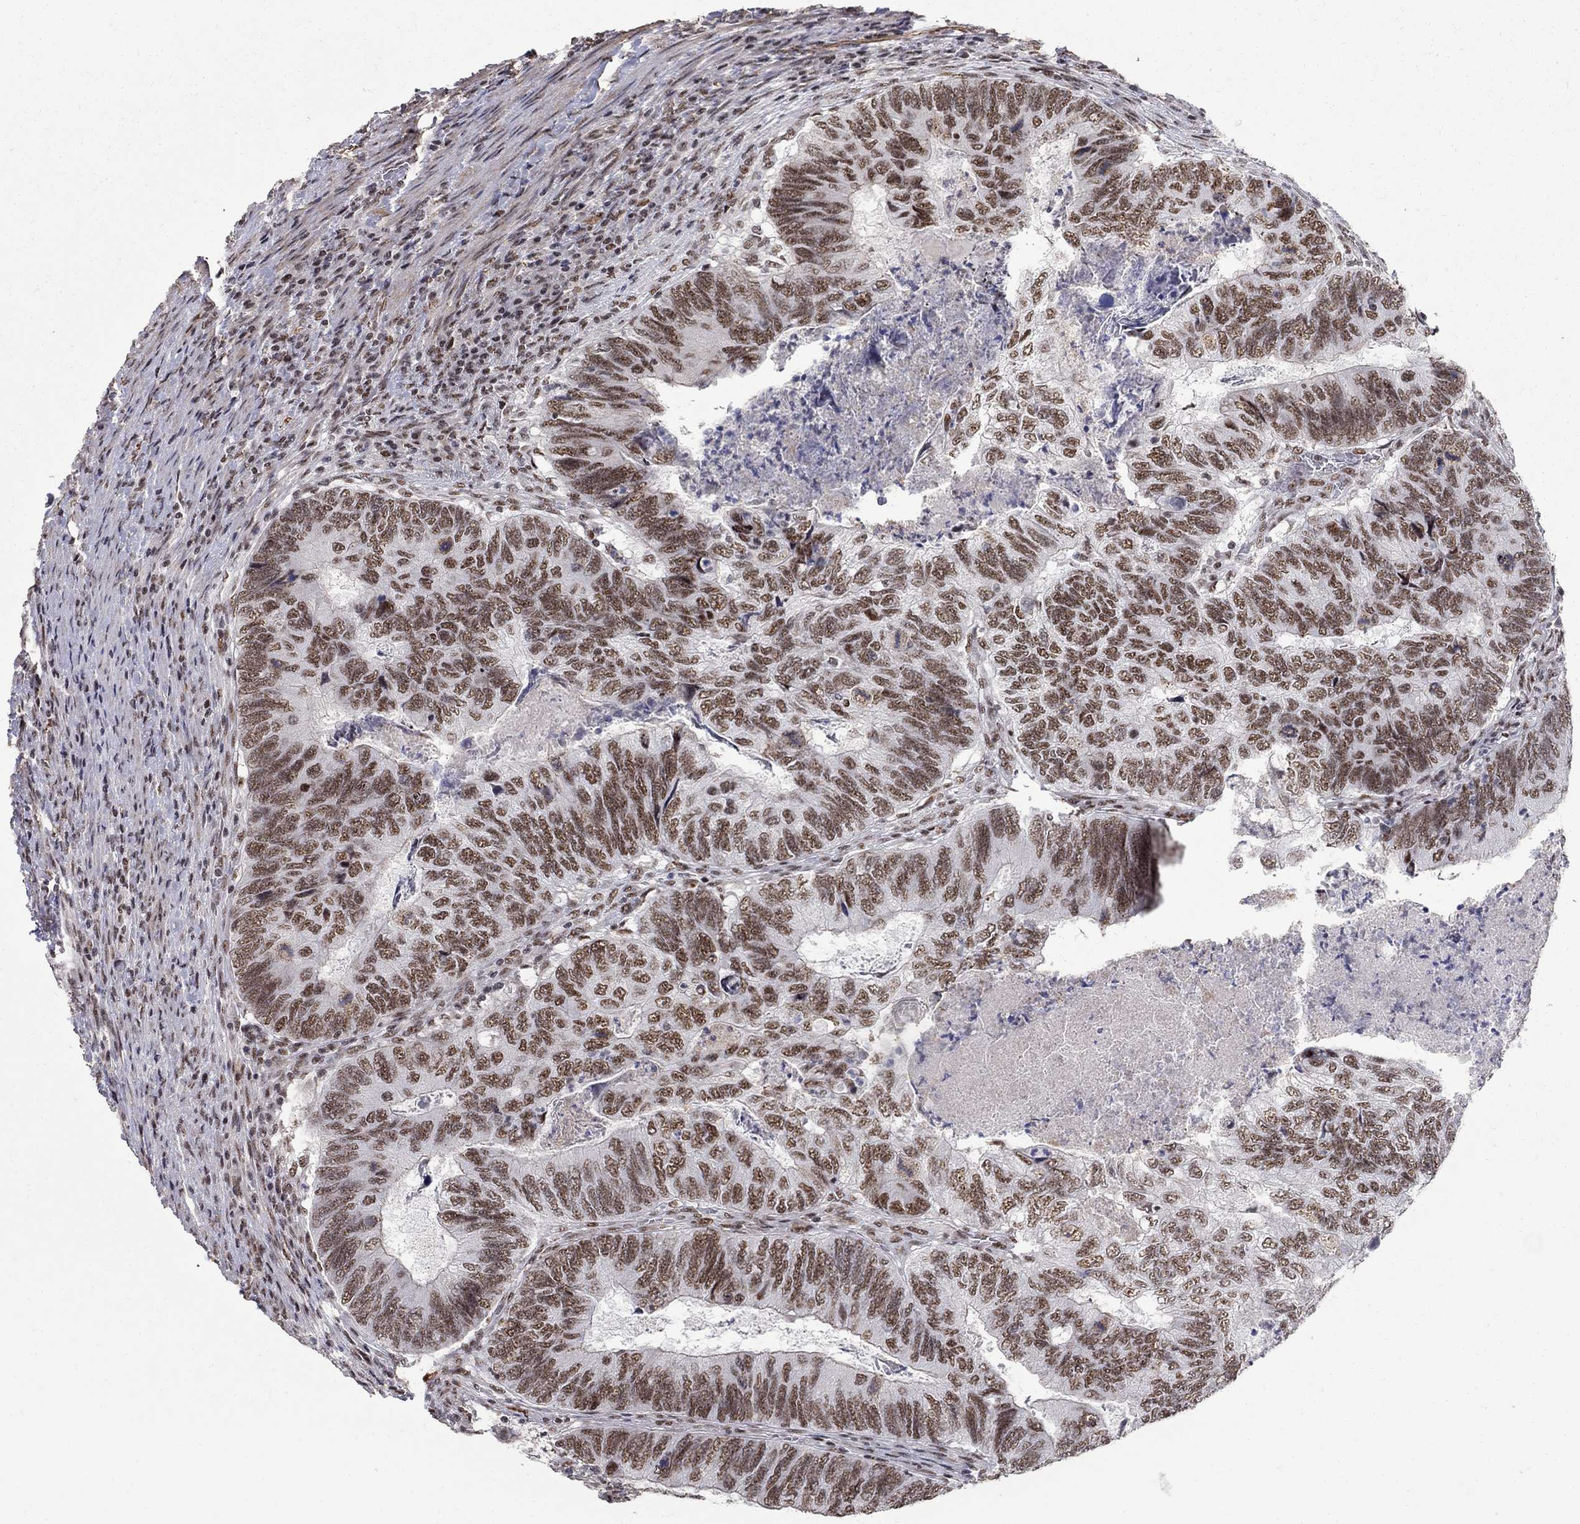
{"staining": {"intensity": "moderate", "quantity": ">75%", "location": "nuclear"}, "tissue": "colorectal cancer", "cell_type": "Tumor cells", "image_type": "cancer", "snomed": [{"axis": "morphology", "description": "Adenocarcinoma, NOS"}, {"axis": "topography", "description": "Colon"}], "caption": "Immunohistochemistry staining of colorectal cancer (adenocarcinoma), which displays medium levels of moderate nuclear staining in approximately >75% of tumor cells indicating moderate nuclear protein staining. The staining was performed using DAB (3,3'-diaminobenzidine) (brown) for protein detection and nuclei were counterstained in hematoxylin (blue).", "gene": "PNISR", "patient": {"sex": "female", "age": 67}}